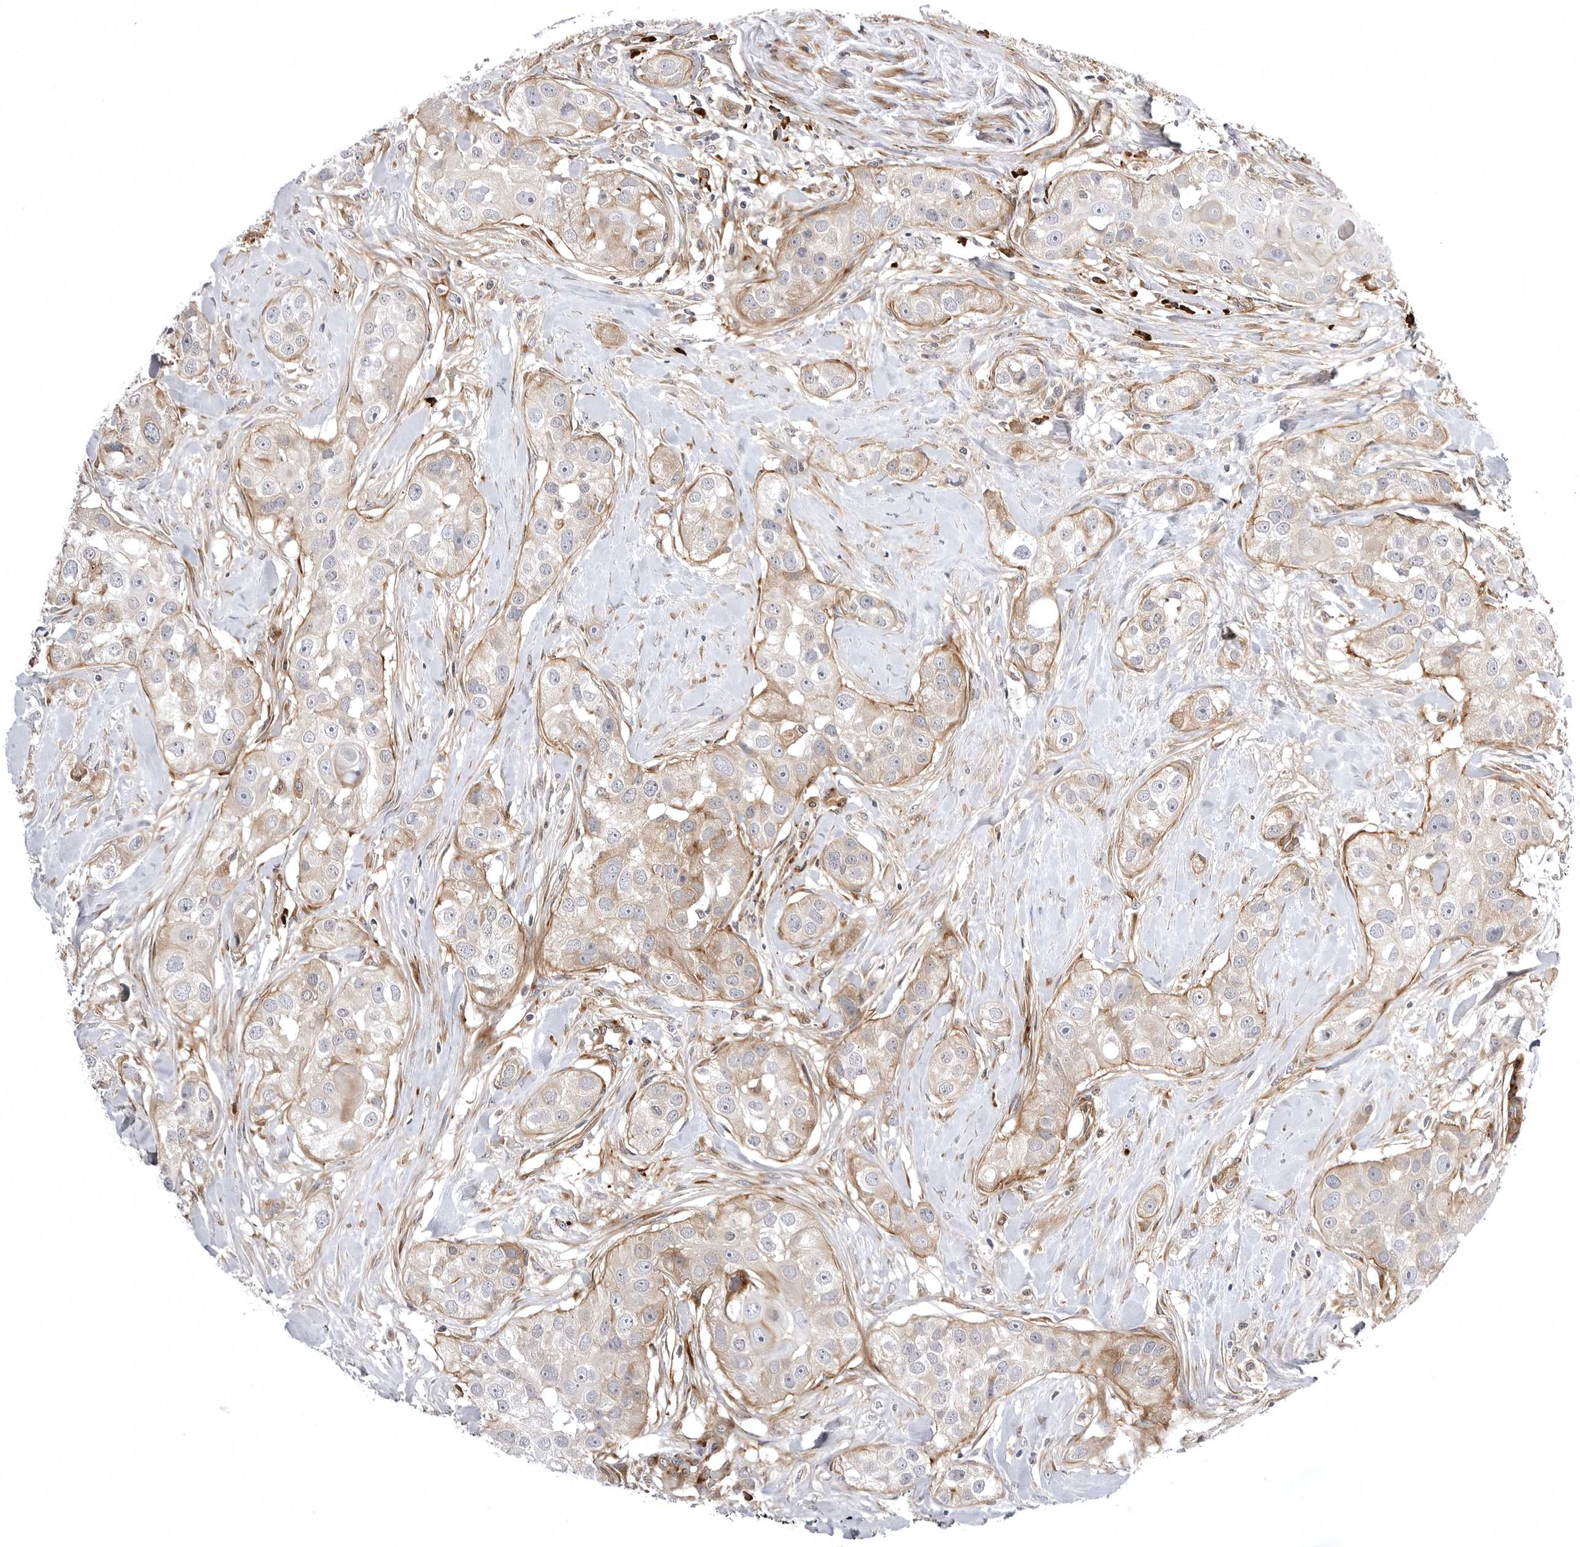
{"staining": {"intensity": "weak", "quantity": ">75%", "location": "cytoplasmic/membranous"}, "tissue": "head and neck cancer", "cell_type": "Tumor cells", "image_type": "cancer", "snomed": [{"axis": "morphology", "description": "Normal tissue, NOS"}, {"axis": "morphology", "description": "Squamous cell carcinoma, NOS"}, {"axis": "topography", "description": "Skeletal muscle"}, {"axis": "topography", "description": "Head-Neck"}], "caption": "Immunohistochemistry micrograph of human squamous cell carcinoma (head and neck) stained for a protein (brown), which reveals low levels of weak cytoplasmic/membranous positivity in about >75% of tumor cells.", "gene": "ARL5A", "patient": {"sex": "male", "age": 51}}